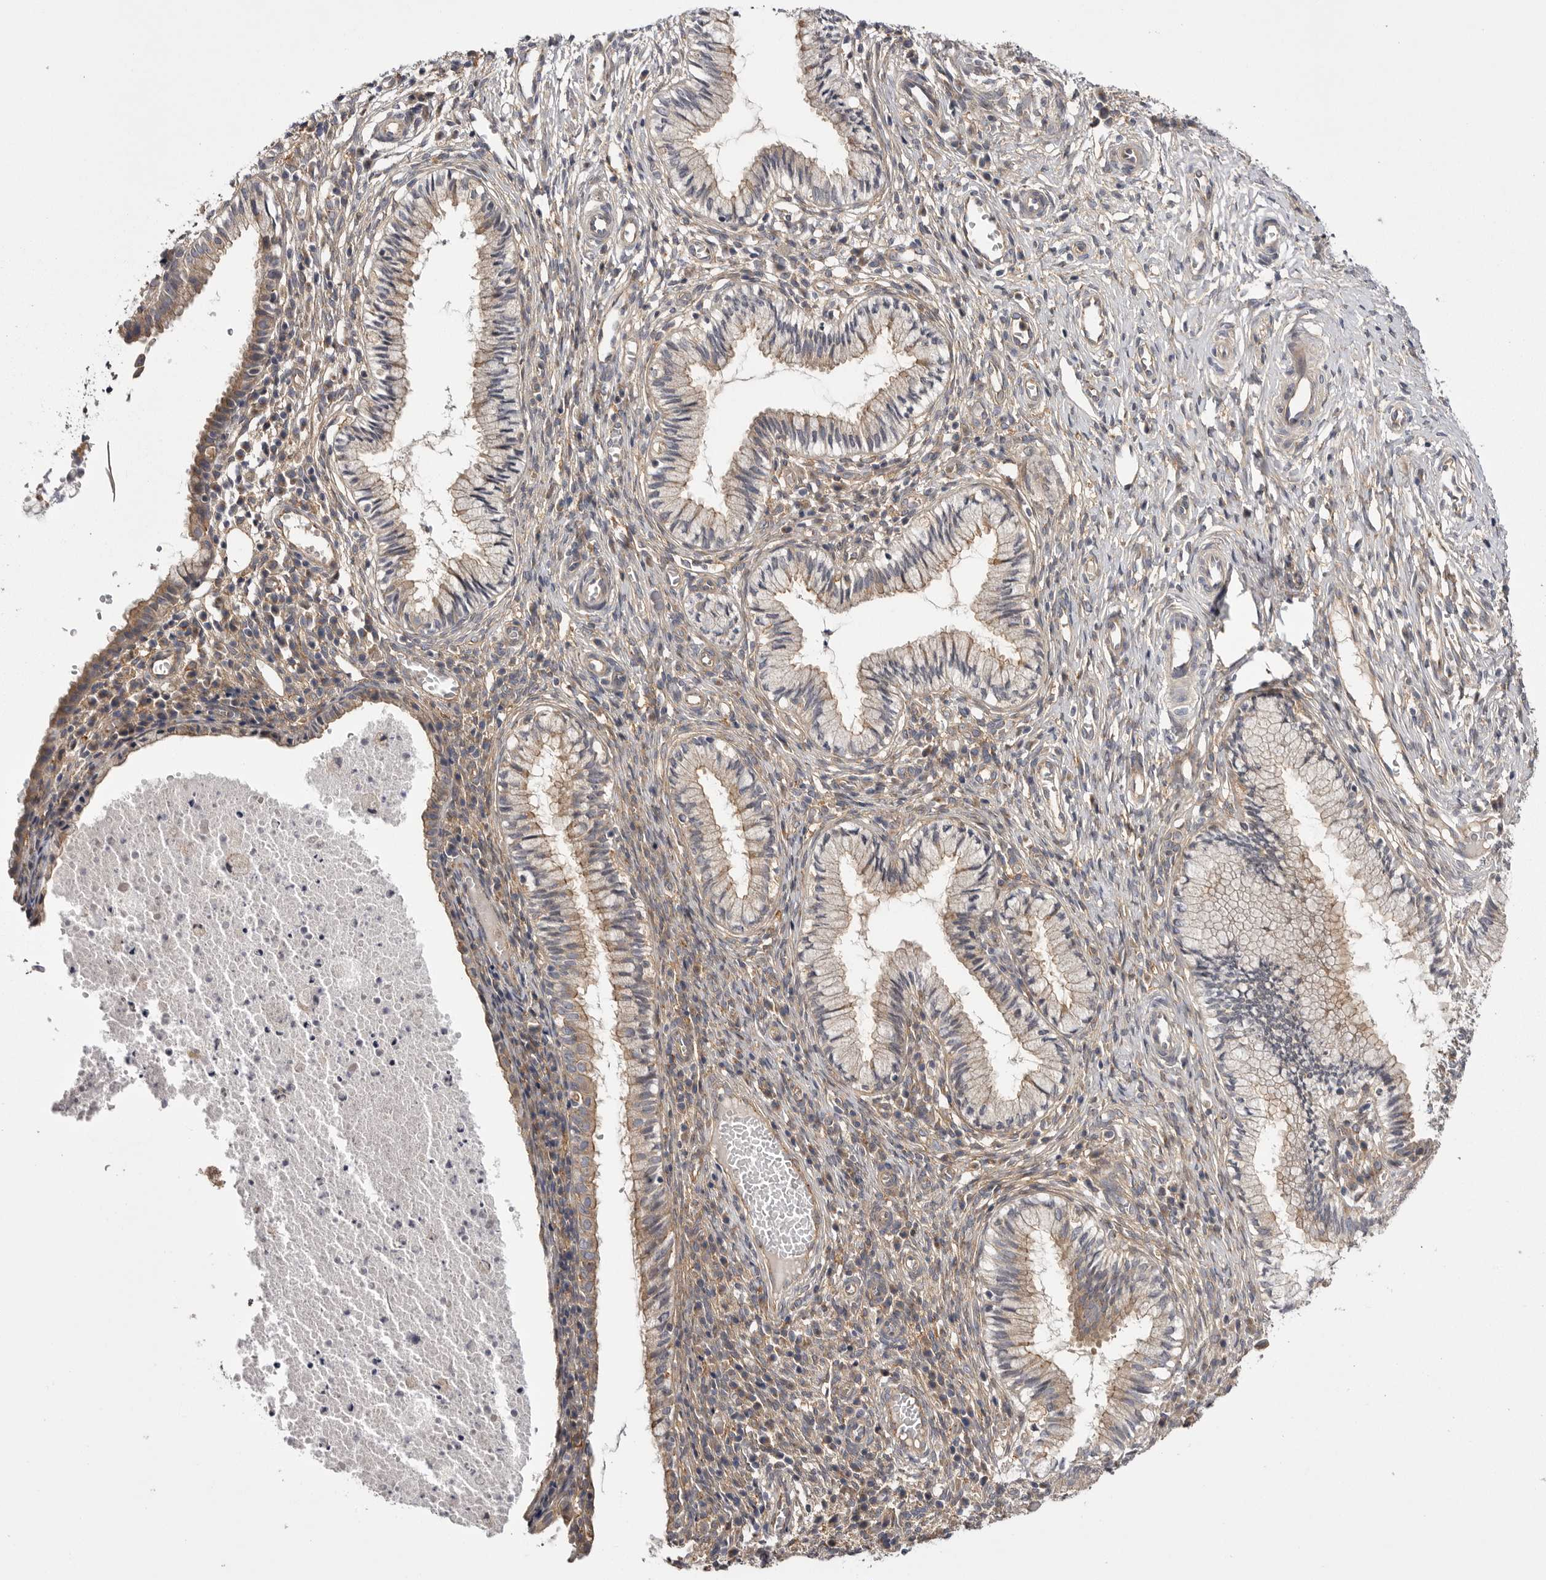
{"staining": {"intensity": "weak", "quantity": "25%-75%", "location": "cytoplasmic/membranous"}, "tissue": "cervix", "cell_type": "Glandular cells", "image_type": "normal", "snomed": [{"axis": "morphology", "description": "Normal tissue, NOS"}, {"axis": "topography", "description": "Cervix"}], "caption": "Protein expression analysis of benign cervix exhibits weak cytoplasmic/membranous positivity in about 25%-75% of glandular cells.", "gene": "OSBPL9", "patient": {"sex": "female", "age": 27}}